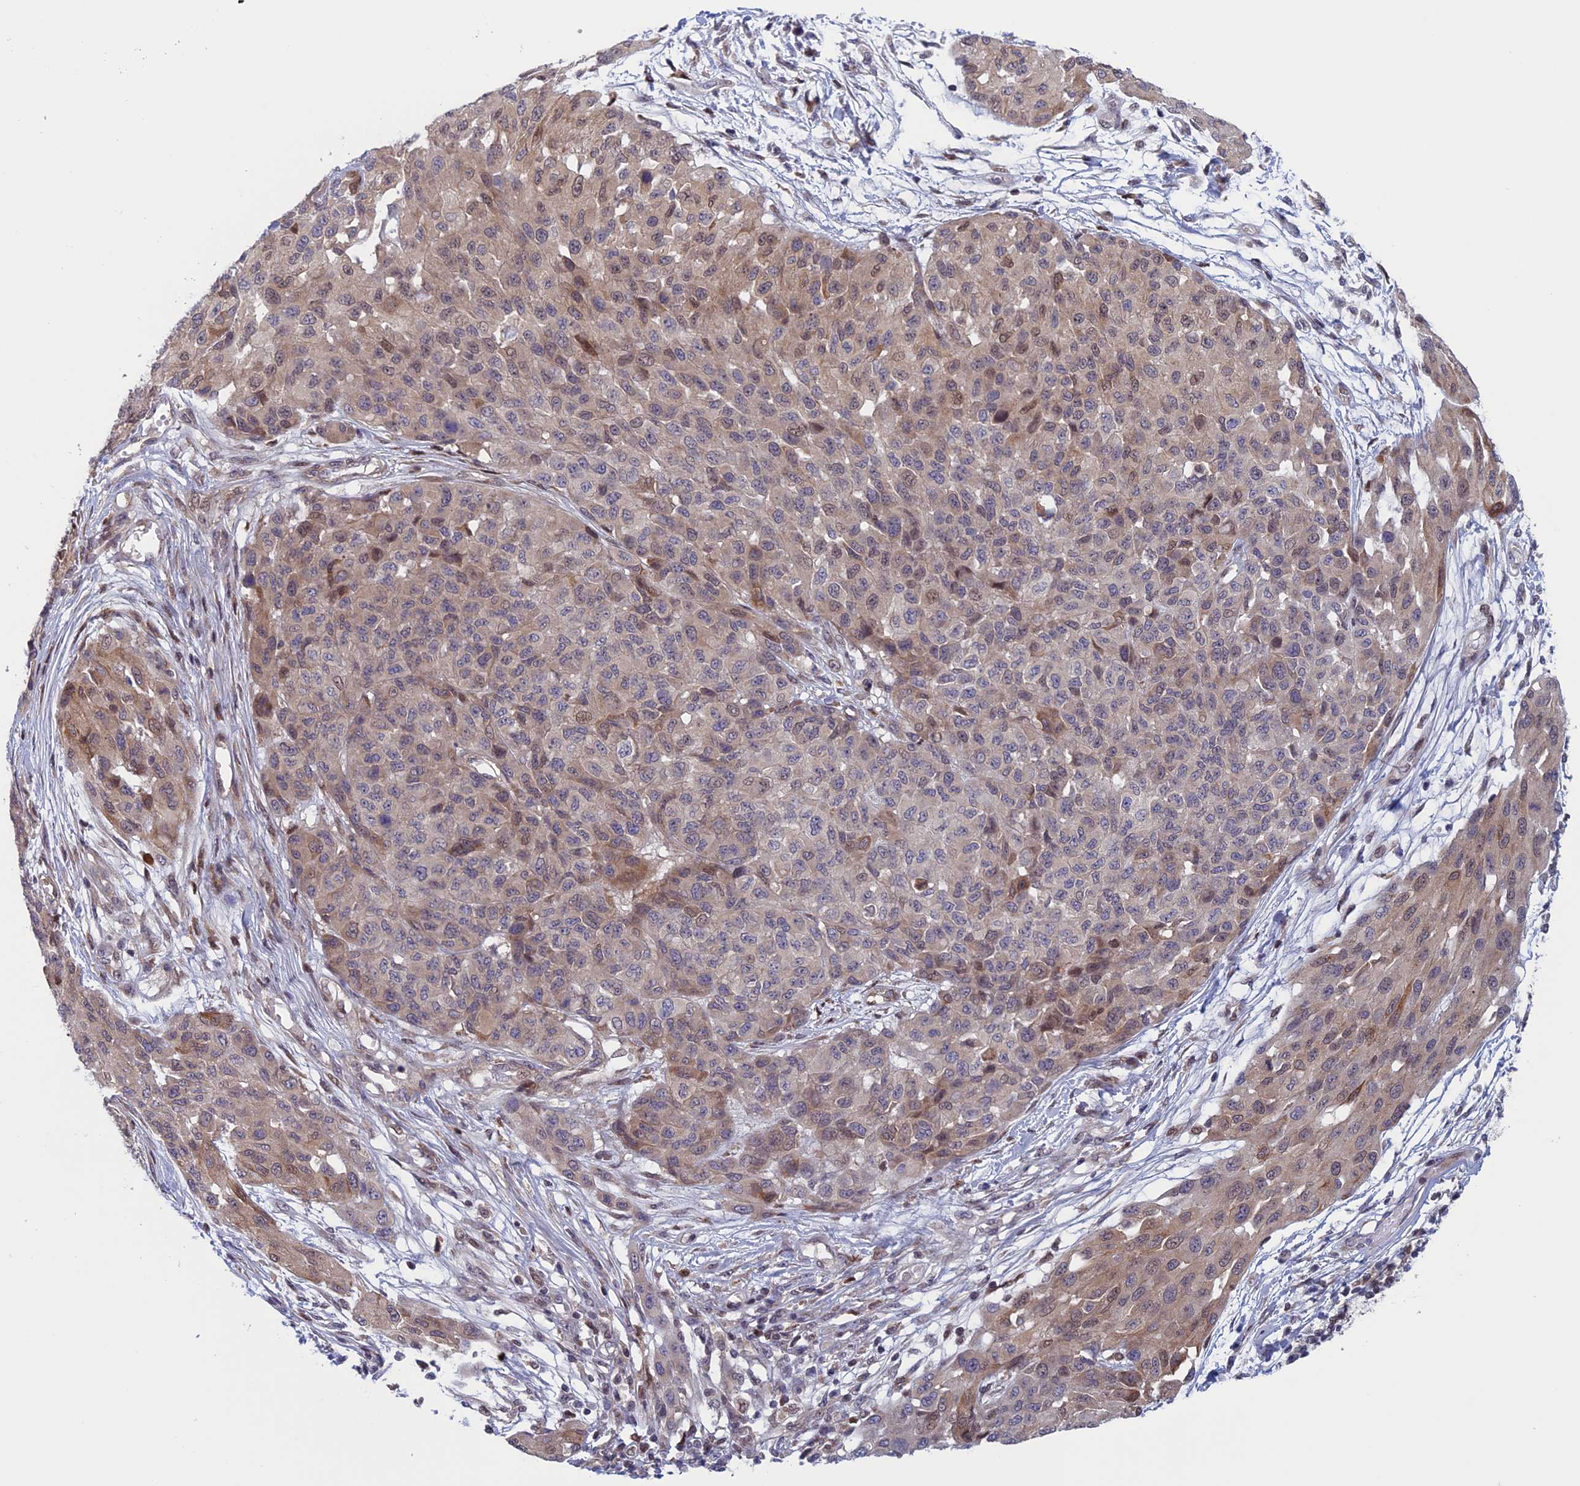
{"staining": {"intensity": "weak", "quantity": "25%-75%", "location": "cytoplasmic/membranous"}, "tissue": "melanoma", "cell_type": "Tumor cells", "image_type": "cancer", "snomed": [{"axis": "morphology", "description": "Normal tissue, NOS"}, {"axis": "morphology", "description": "Malignant melanoma, NOS"}, {"axis": "topography", "description": "Skin"}], "caption": "Immunohistochemistry image of neoplastic tissue: human malignant melanoma stained using immunohistochemistry reveals low levels of weak protein expression localized specifically in the cytoplasmic/membranous of tumor cells, appearing as a cytoplasmic/membranous brown color.", "gene": "FADS1", "patient": {"sex": "male", "age": 62}}